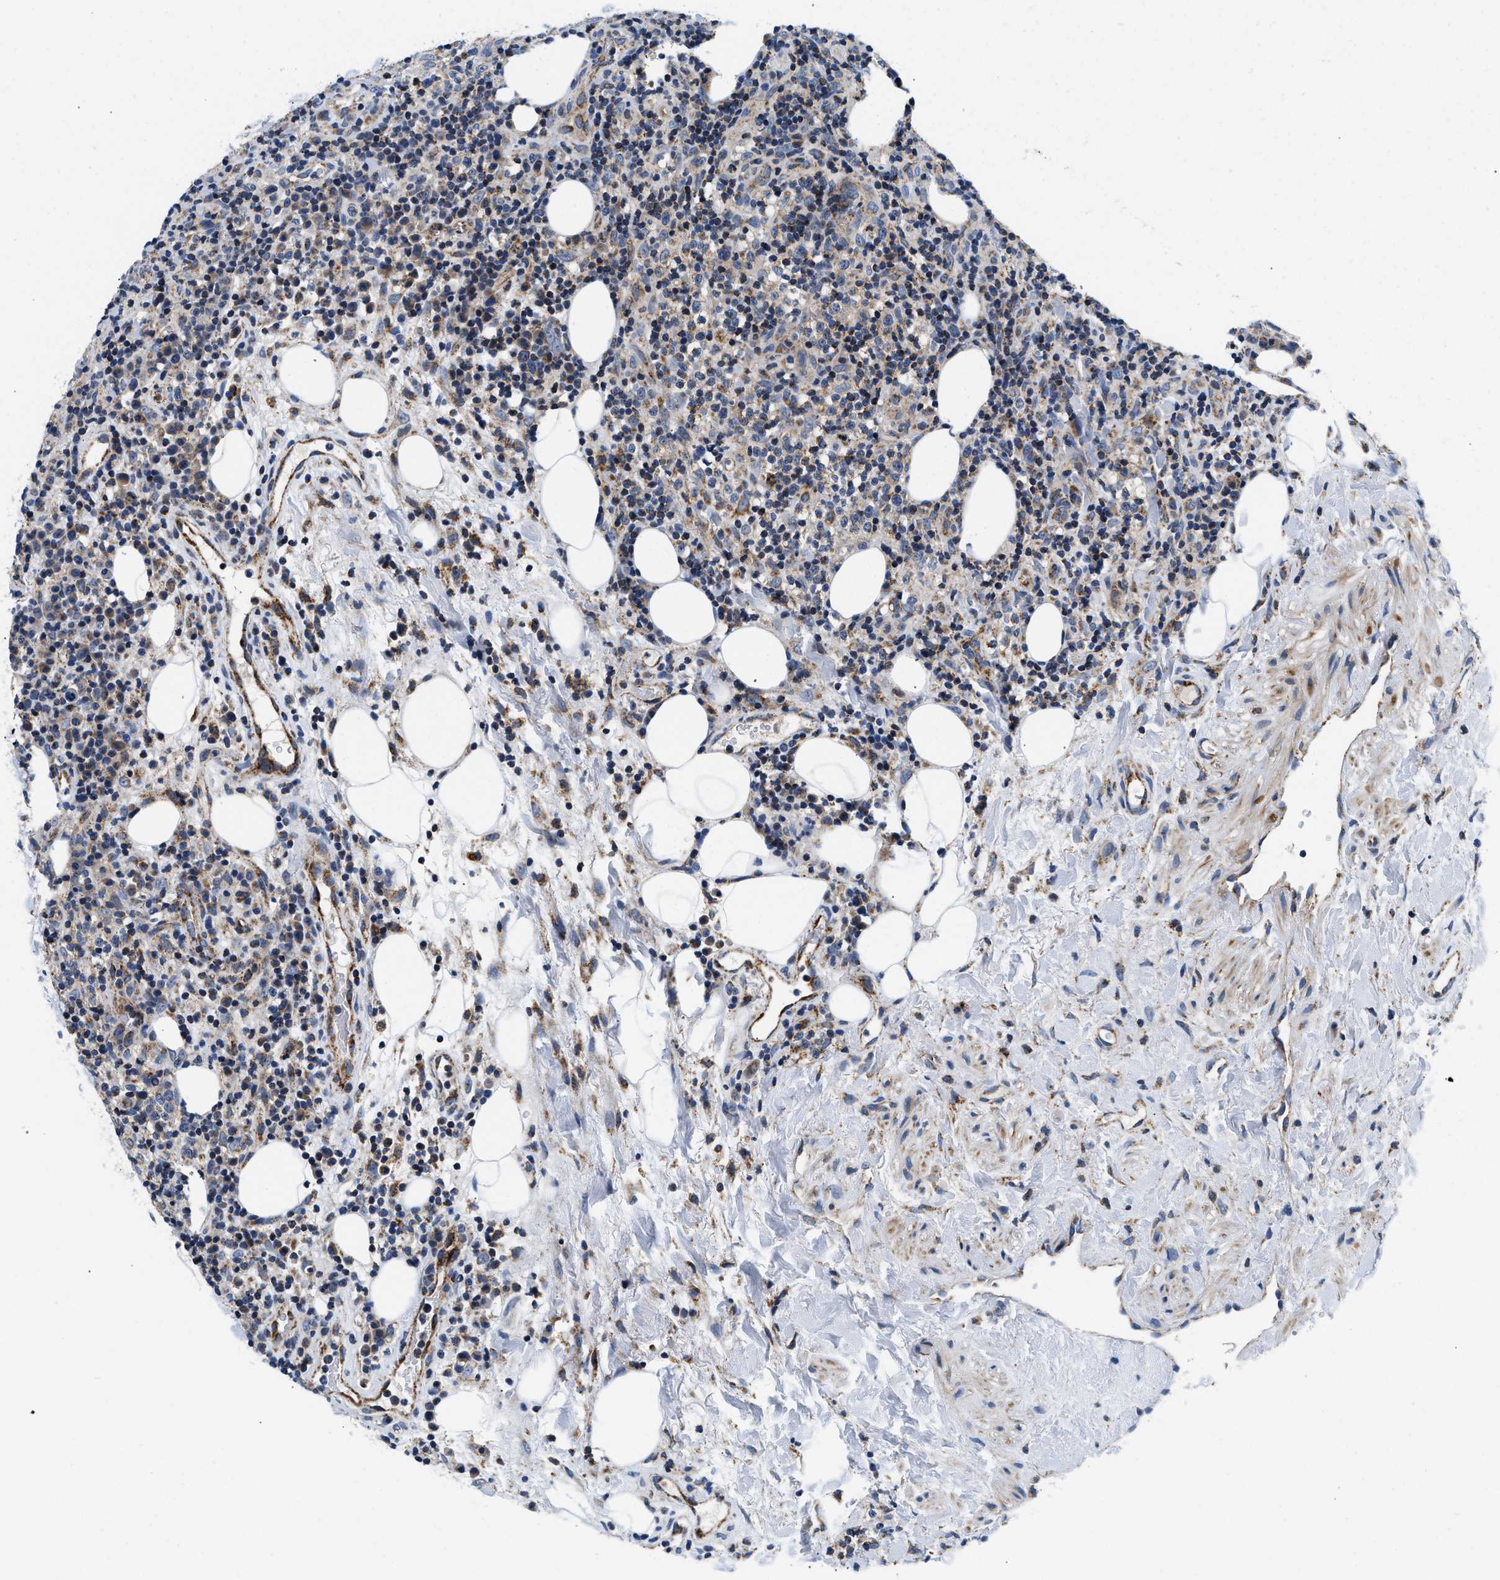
{"staining": {"intensity": "weak", "quantity": "25%-75%", "location": "cytoplasmic/membranous"}, "tissue": "lymphoma", "cell_type": "Tumor cells", "image_type": "cancer", "snomed": [{"axis": "morphology", "description": "Malignant lymphoma, non-Hodgkin's type, High grade"}, {"axis": "topography", "description": "Lymph node"}], "caption": "There is low levels of weak cytoplasmic/membranous expression in tumor cells of malignant lymphoma, non-Hodgkin's type (high-grade), as demonstrated by immunohistochemical staining (brown color).", "gene": "PDP1", "patient": {"sex": "female", "age": 76}}